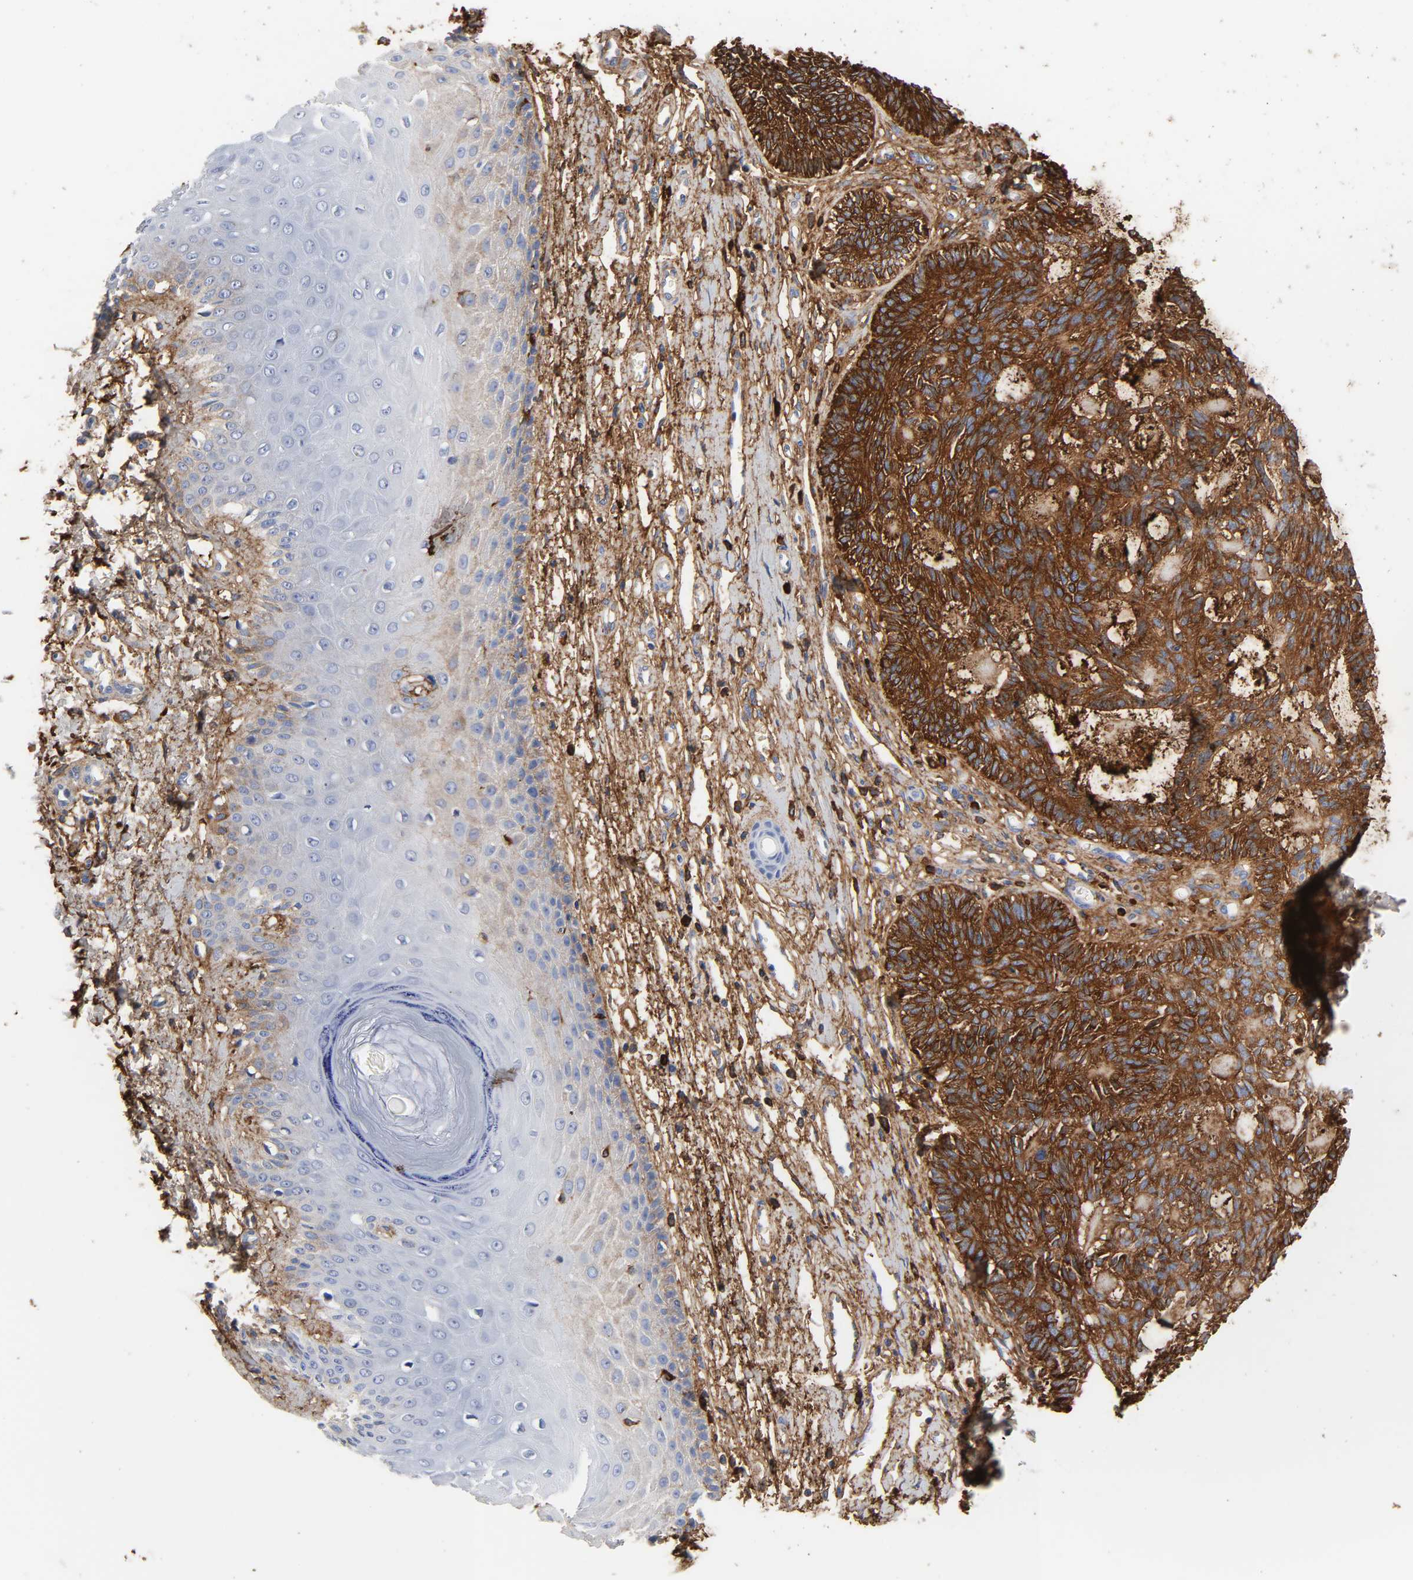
{"staining": {"intensity": "strong", "quantity": ">75%", "location": "cytoplasmic/membranous"}, "tissue": "skin cancer", "cell_type": "Tumor cells", "image_type": "cancer", "snomed": [{"axis": "morphology", "description": "Basal cell carcinoma"}, {"axis": "topography", "description": "Skin"}], "caption": "High-power microscopy captured an IHC photomicrograph of basal cell carcinoma (skin), revealing strong cytoplasmic/membranous staining in approximately >75% of tumor cells.", "gene": "FBLN1", "patient": {"sex": "male", "age": 67}}